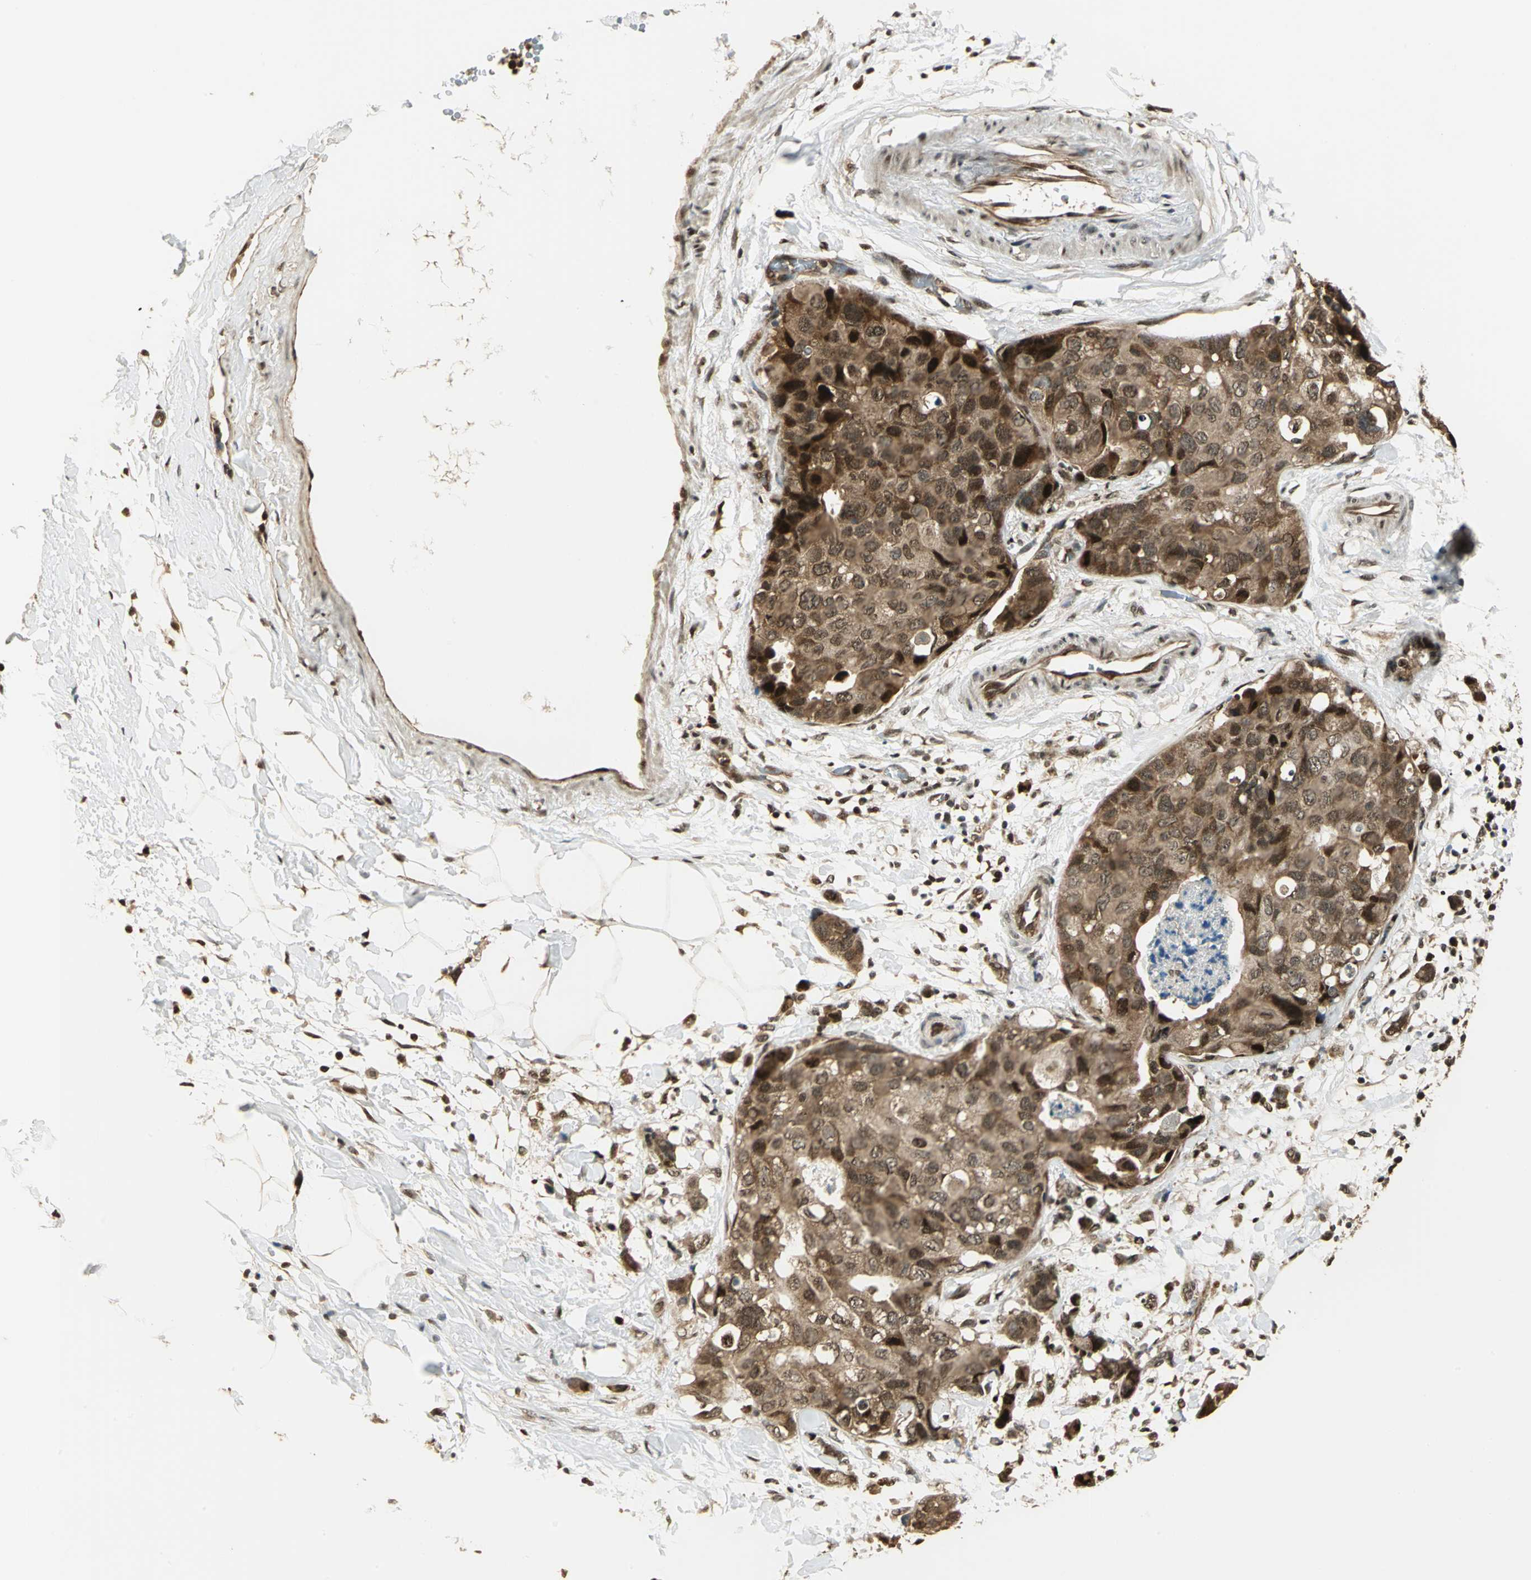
{"staining": {"intensity": "strong", "quantity": ">75%", "location": "cytoplasmic/membranous,nuclear"}, "tissue": "breast cancer", "cell_type": "Tumor cells", "image_type": "cancer", "snomed": [{"axis": "morphology", "description": "Normal tissue, NOS"}, {"axis": "morphology", "description": "Duct carcinoma"}, {"axis": "topography", "description": "Breast"}], "caption": "Tumor cells display high levels of strong cytoplasmic/membranous and nuclear positivity in approximately >75% of cells in breast intraductal carcinoma.", "gene": "PSMC3", "patient": {"sex": "female", "age": 50}}